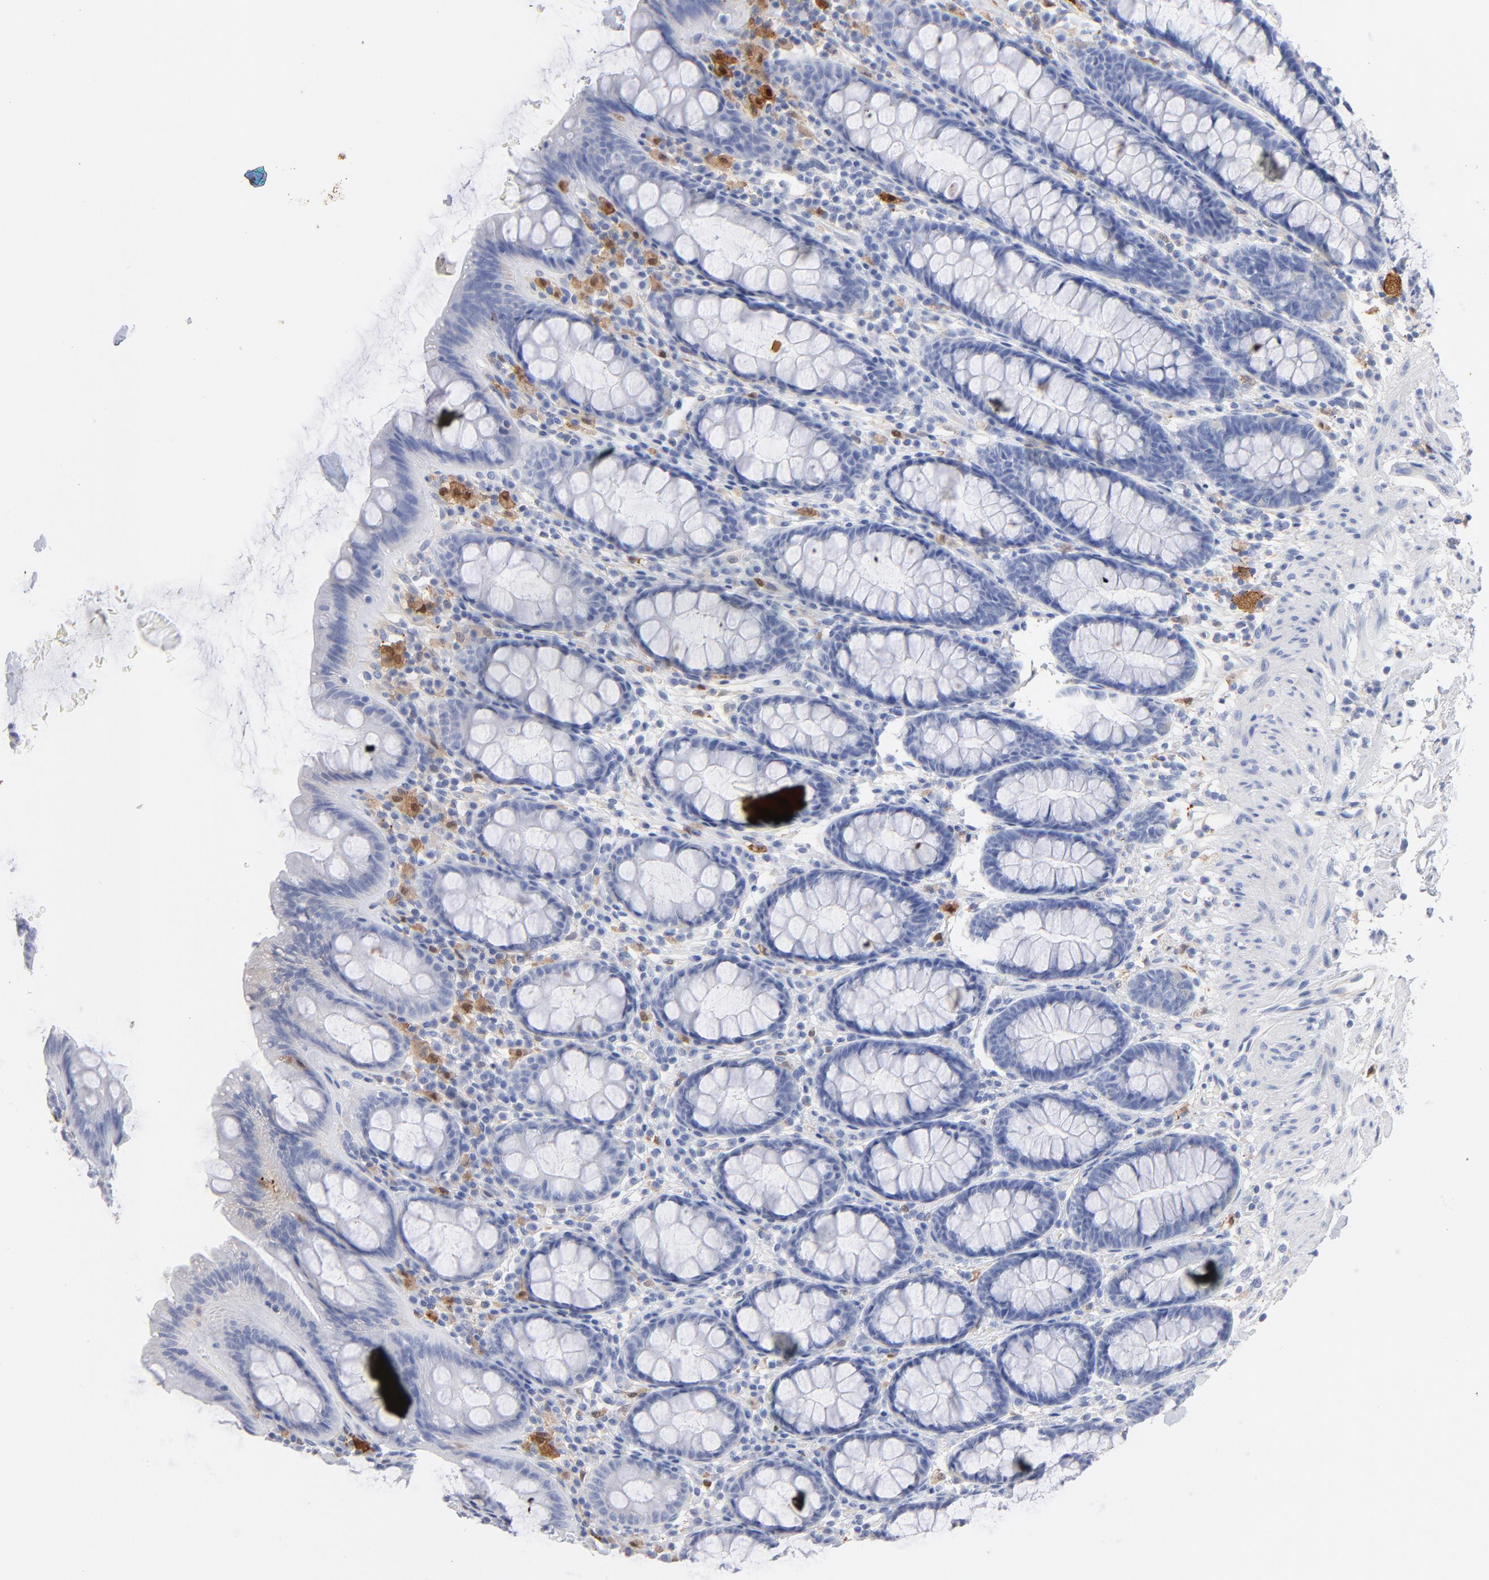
{"staining": {"intensity": "negative", "quantity": "none", "location": "none"}, "tissue": "rectum", "cell_type": "Glandular cells", "image_type": "normal", "snomed": [{"axis": "morphology", "description": "Normal tissue, NOS"}, {"axis": "topography", "description": "Rectum"}], "caption": "DAB (3,3'-diaminobenzidine) immunohistochemical staining of normal rectum shows no significant positivity in glandular cells. (Stains: DAB (3,3'-diaminobenzidine) IHC with hematoxylin counter stain, Microscopy: brightfield microscopy at high magnification).", "gene": "IFIT2", "patient": {"sex": "male", "age": 92}}